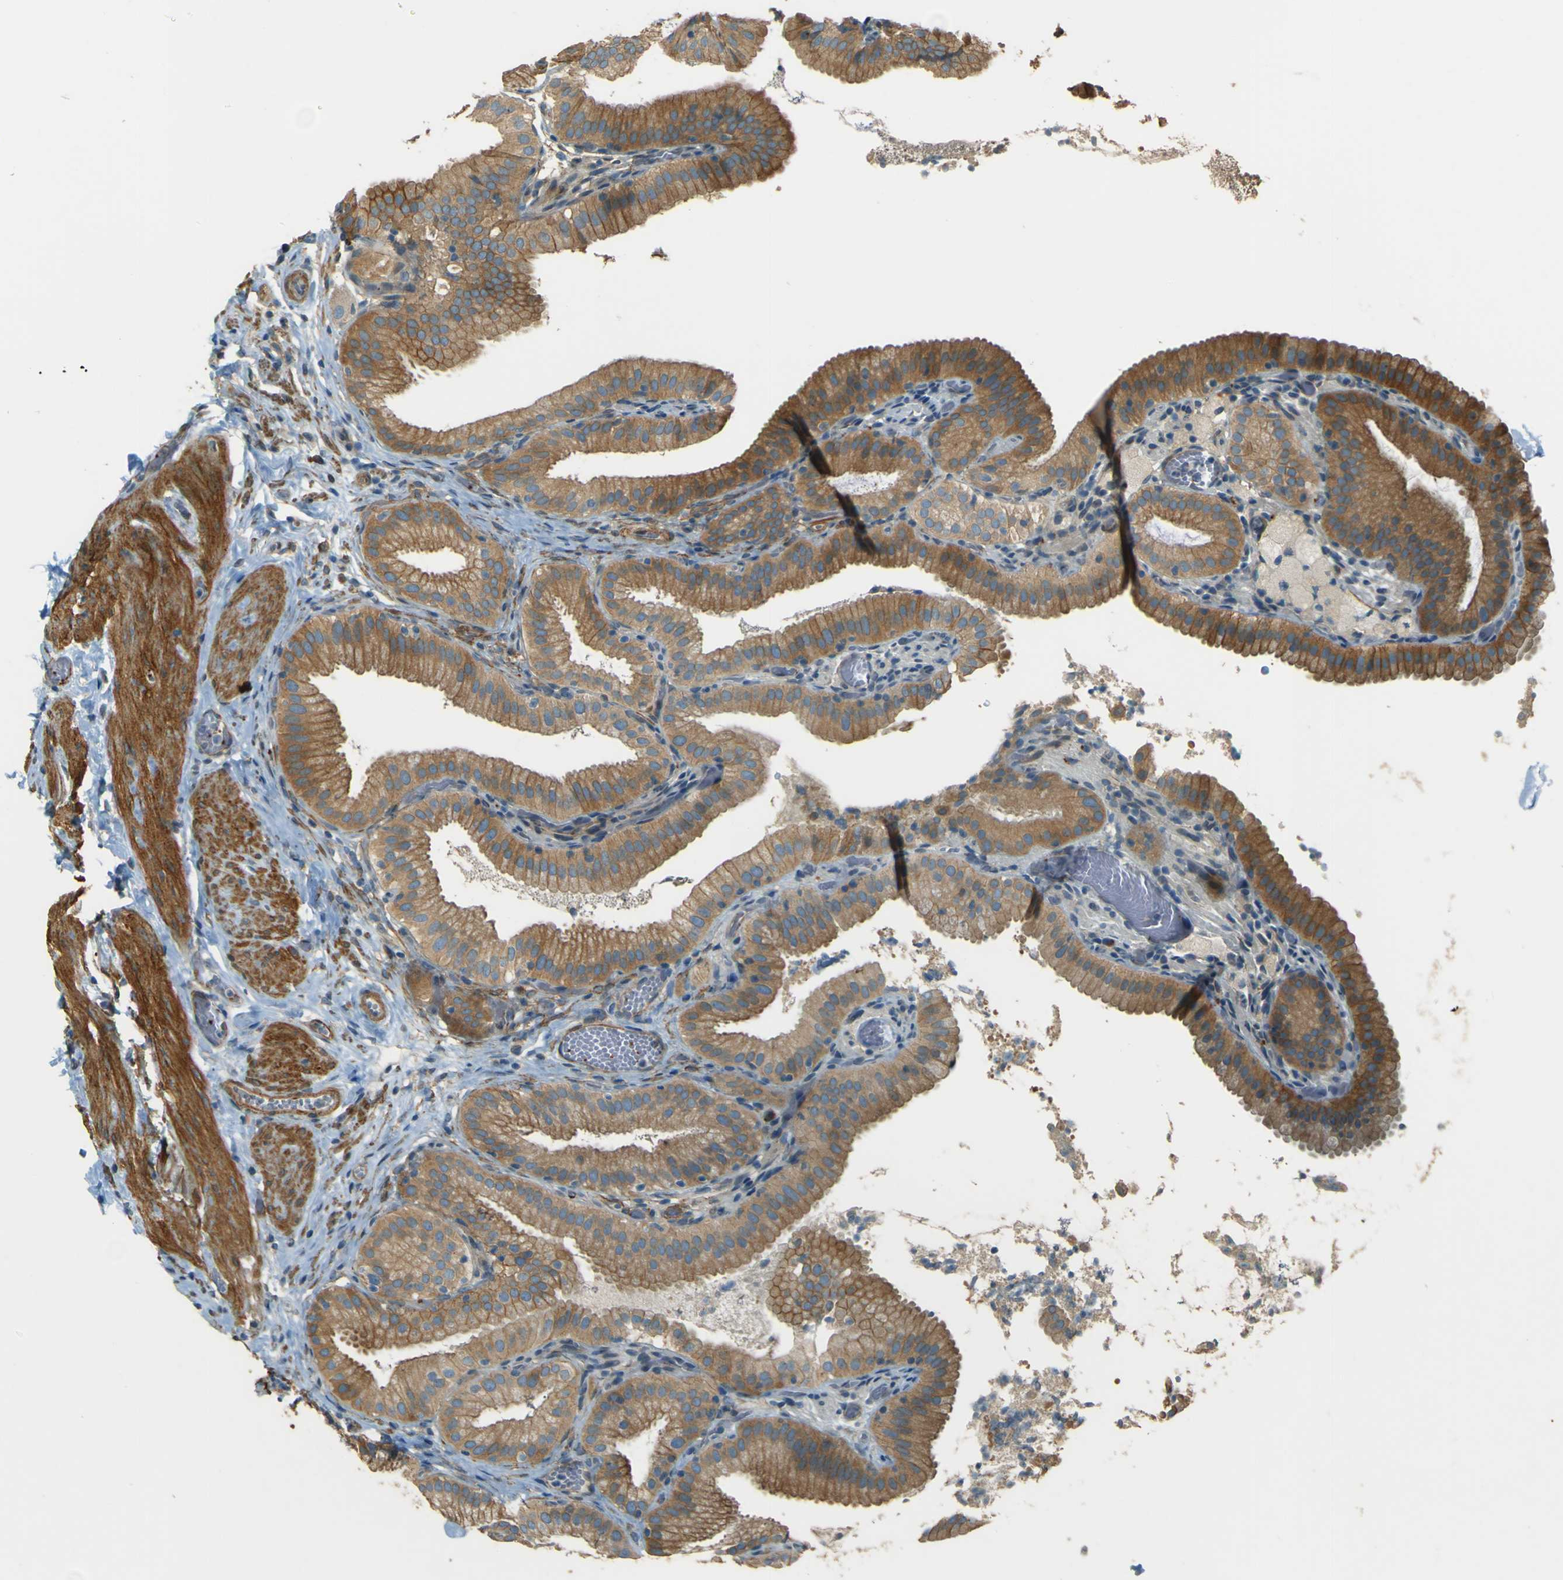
{"staining": {"intensity": "moderate", "quantity": ">75%", "location": "cytoplasmic/membranous"}, "tissue": "gallbladder", "cell_type": "Glandular cells", "image_type": "normal", "snomed": [{"axis": "morphology", "description": "Normal tissue, NOS"}, {"axis": "topography", "description": "Gallbladder"}], "caption": "Normal gallbladder displays moderate cytoplasmic/membranous staining in about >75% of glandular cells, visualized by immunohistochemistry. The staining is performed using DAB (3,3'-diaminobenzidine) brown chromogen to label protein expression. The nuclei are counter-stained blue using hematoxylin.", "gene": "NEXN", "patient": {"sex": "male", "age": 54}}